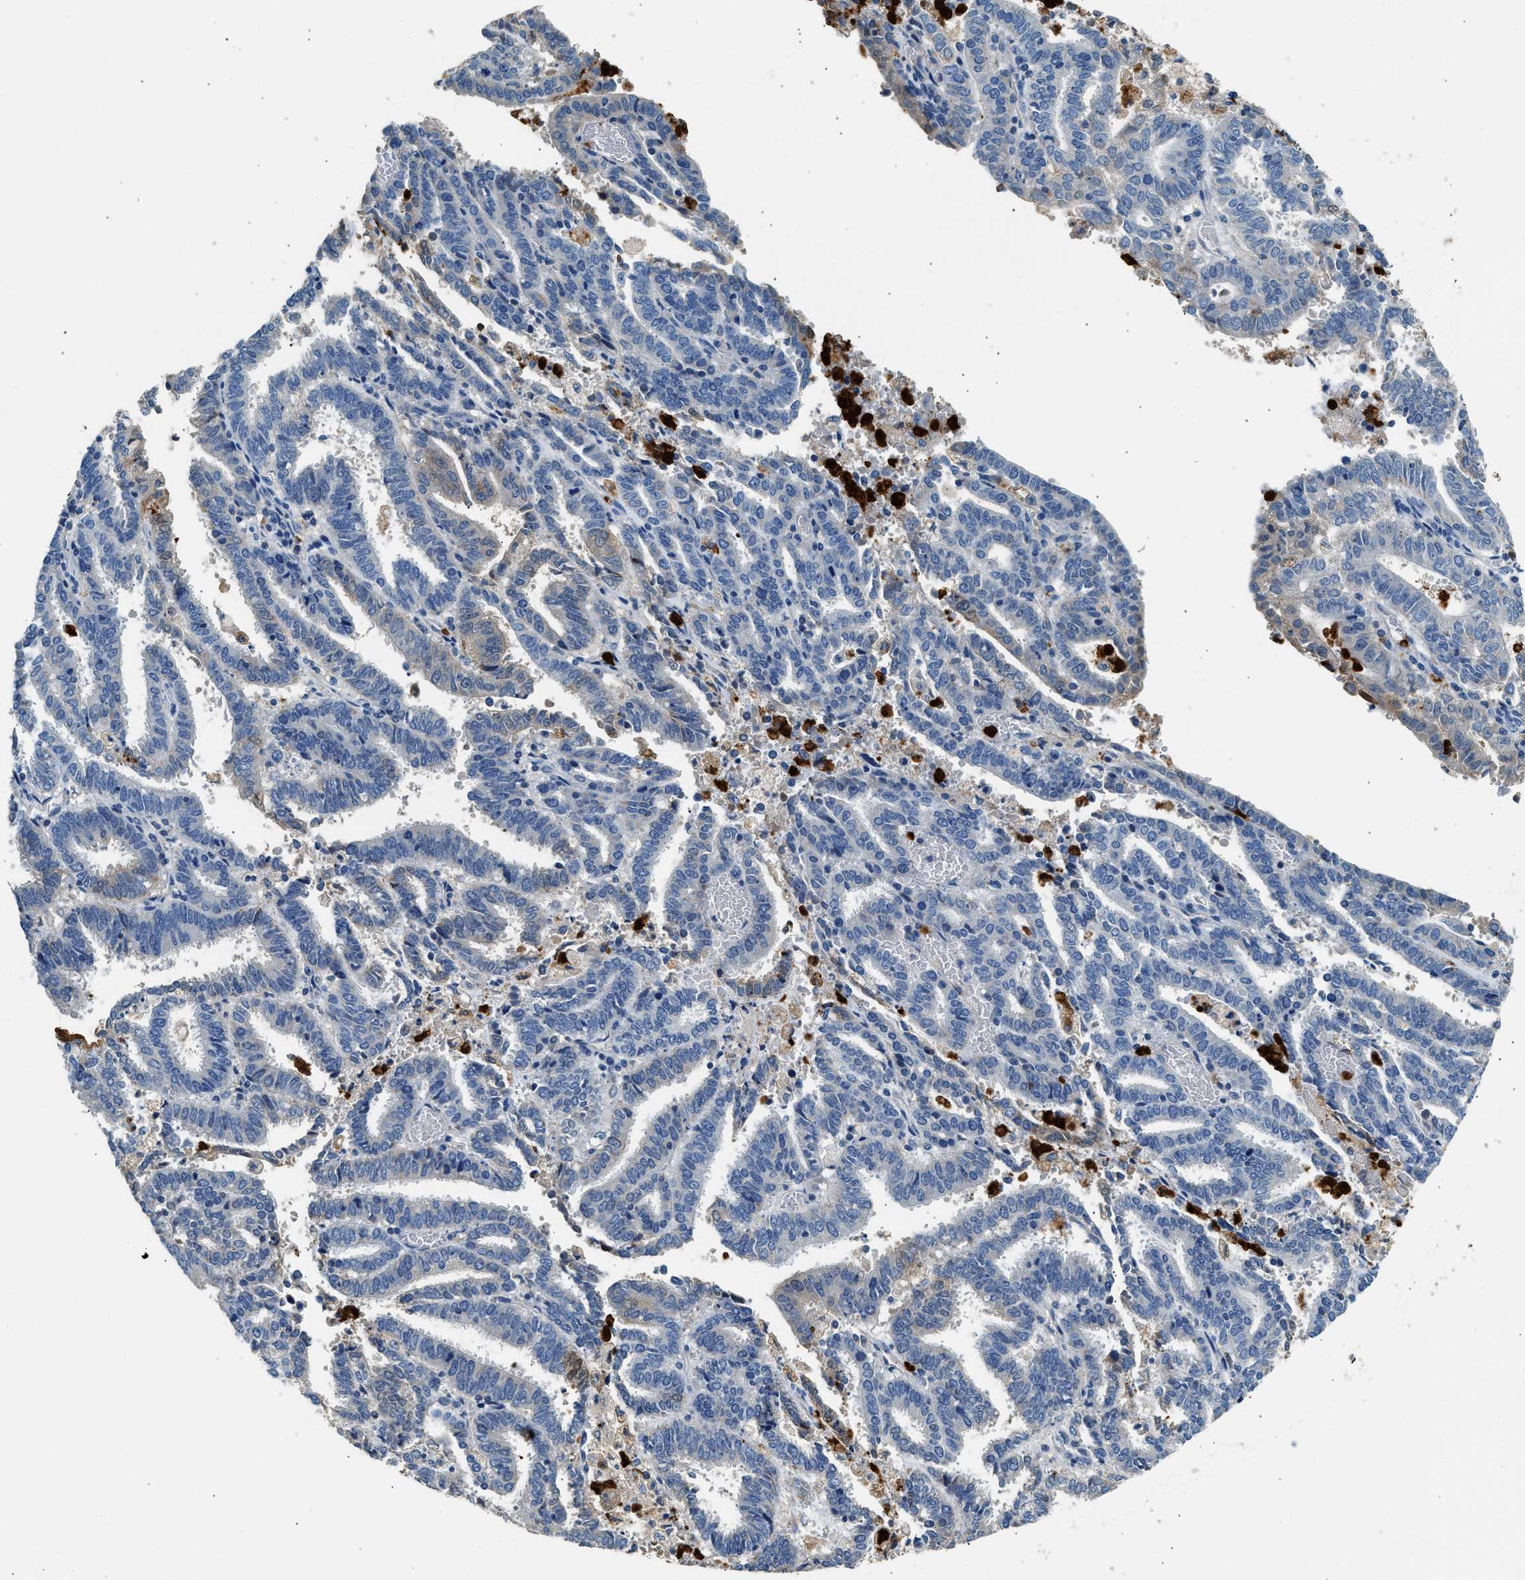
{"staining": {"intensity": "moderate", "quantity": "<25%", "location": "cytoplasmic/membranous"}, "tissue": "endometrial cancer", "cell_type": "Tumor cells", "image_type": "cancer", "snomed": [{"axis": "morphology", "description": "Adenocarcinoma, NOS"}, {"axis": "topography", "description": "Uterus"}], "caption": "There is low levels of moderate cytoplasmic/membranous positivity in tumor cells of endometrial cancer, as demonstrated by immunohistochemical staining (brown color).", "gene": "ANXA3", "patient": {"sex": "female", "age": 83}}